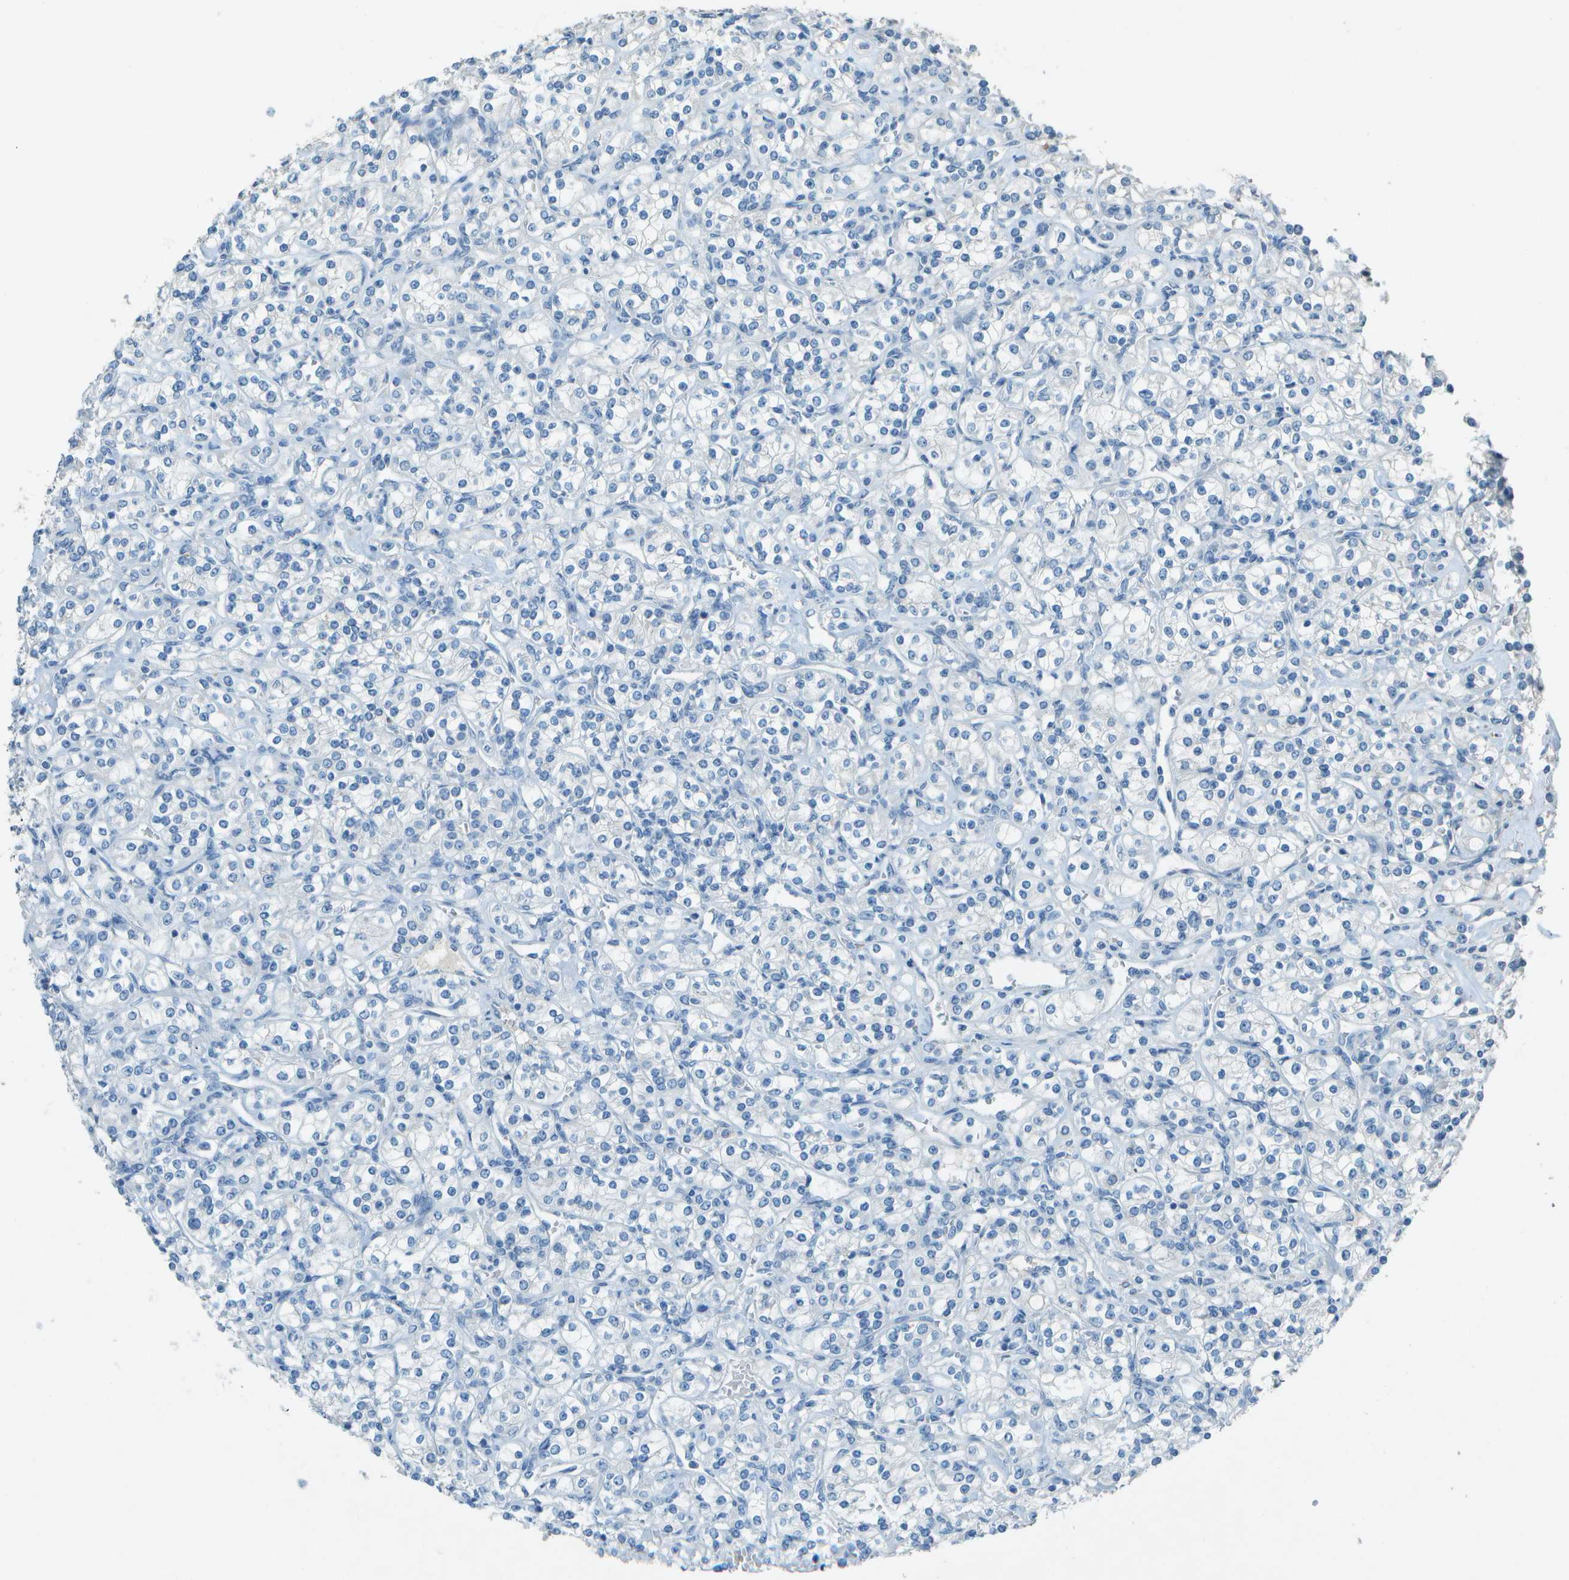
{"staining": {"intensity": "negative", "quantity": "none", "location": "none"}, "tissue": "renal cancer", "cell_type": "Tumor cells", "image_type": "cancer", "snomed": [{"axis": "morphology", "description": "Adenocarcinoma, NOS"}, {"axis": "topography", "description": "Kidney"}], "caption": "This image is of renal adenocarcinoma stained with immunohistochemistry to label a protein in brown with the nuclei are counter-stained blue. There is no positivity in tumor cells.", "gene": "LGI2", "patient": {"sex": "male", "age": 77}}